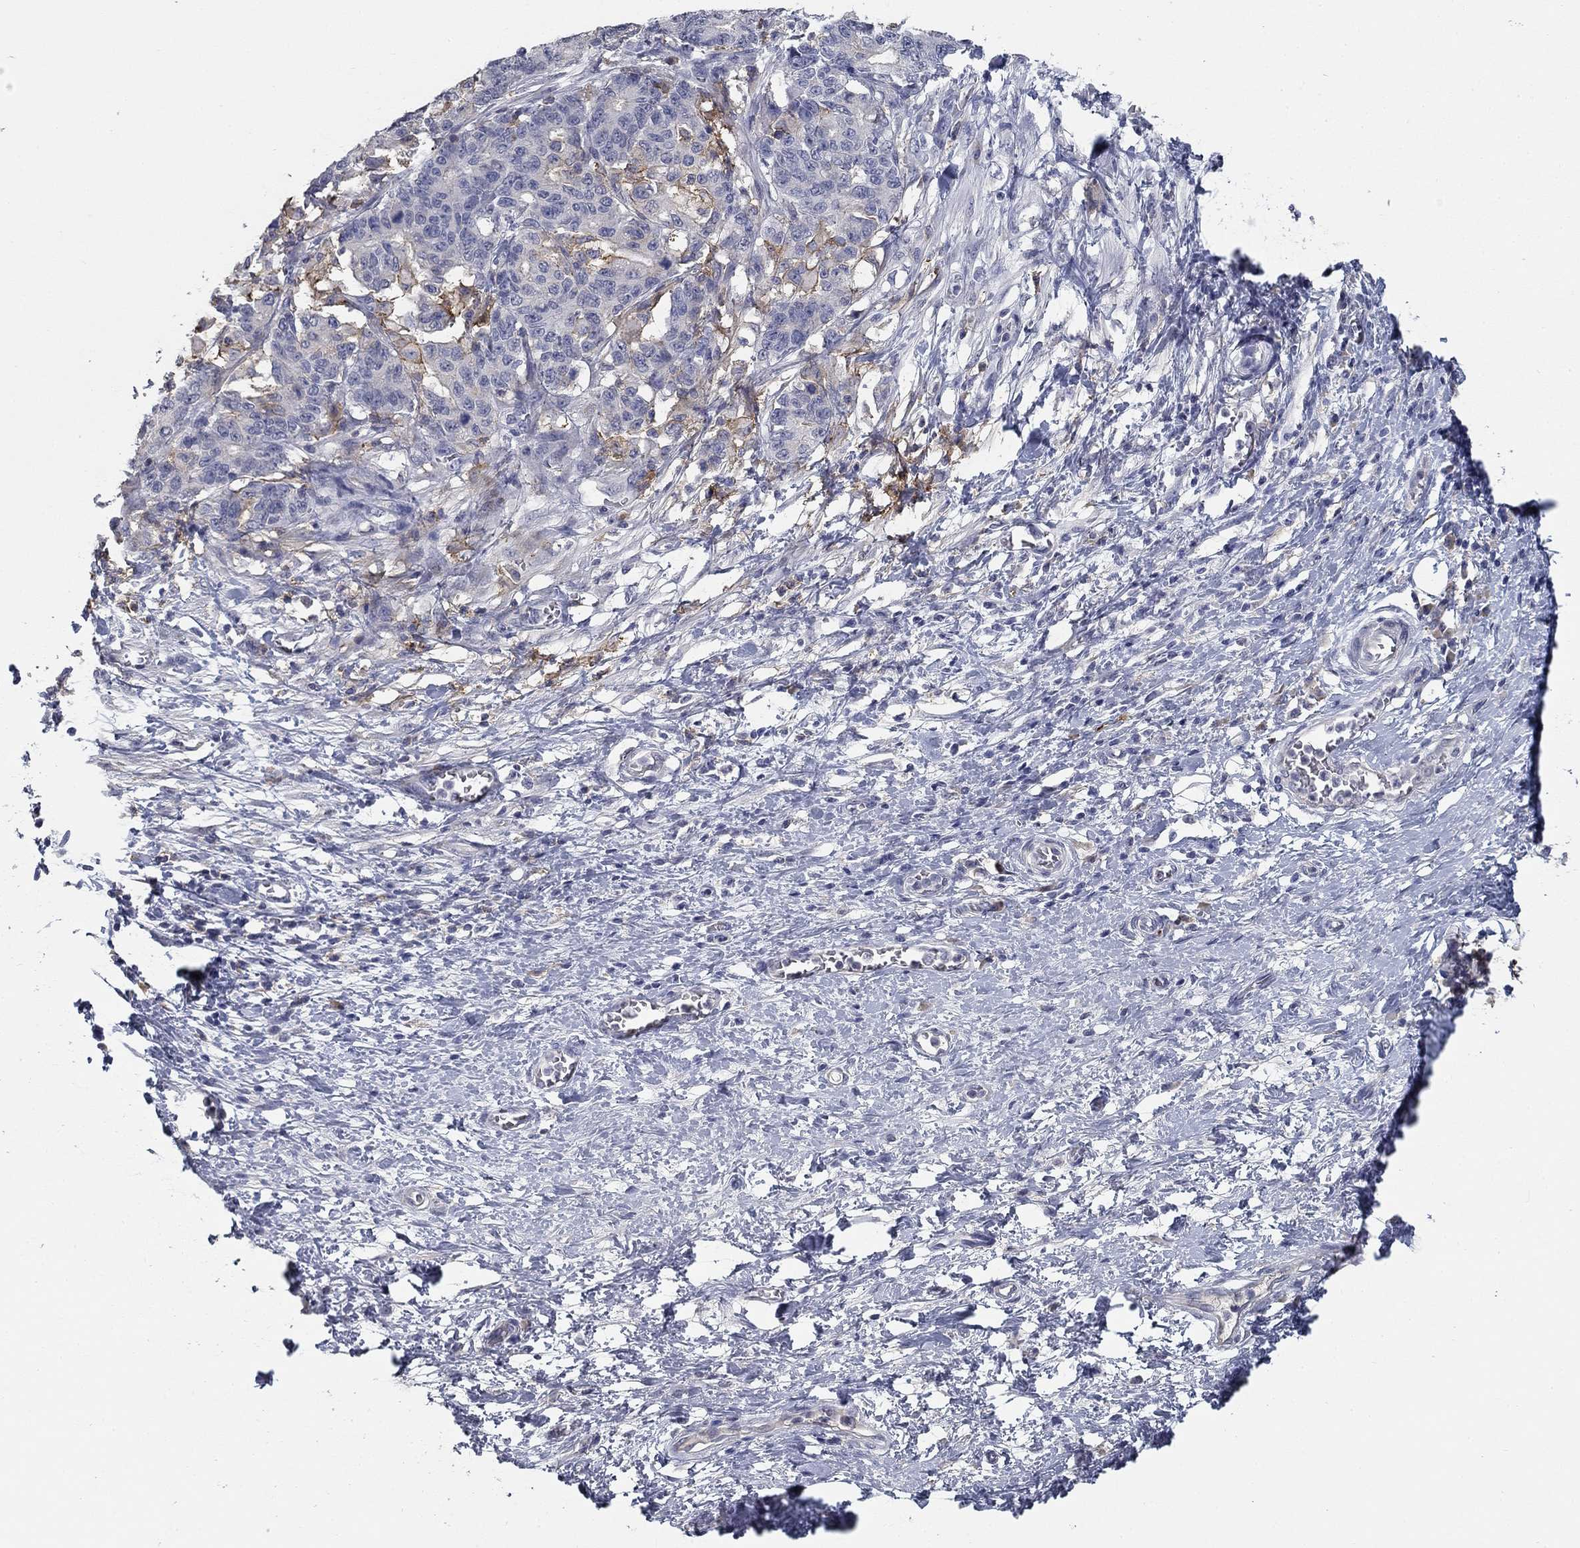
{"staining": {"intensity": "negative", "quantity": "none", "location": "none"}, "tissue": "stomach cancer", "cell_type": "Tumor cells", "image_type": "cancer", "snomed": [{"axis": "morphology", "description": "Normal tissue, NOS"}, {"axis": "morphology", "description": "Adenocarcinoma, NOS"}, {"axis": "topography", "description": "Stomach"}], "caption": "Adenocarcinoma (stomach) was stained to show a protein in brown. There is no significant staining in tumor cells.", "gene": "CD274", "patient": {"sex": "female", "age": 64}}